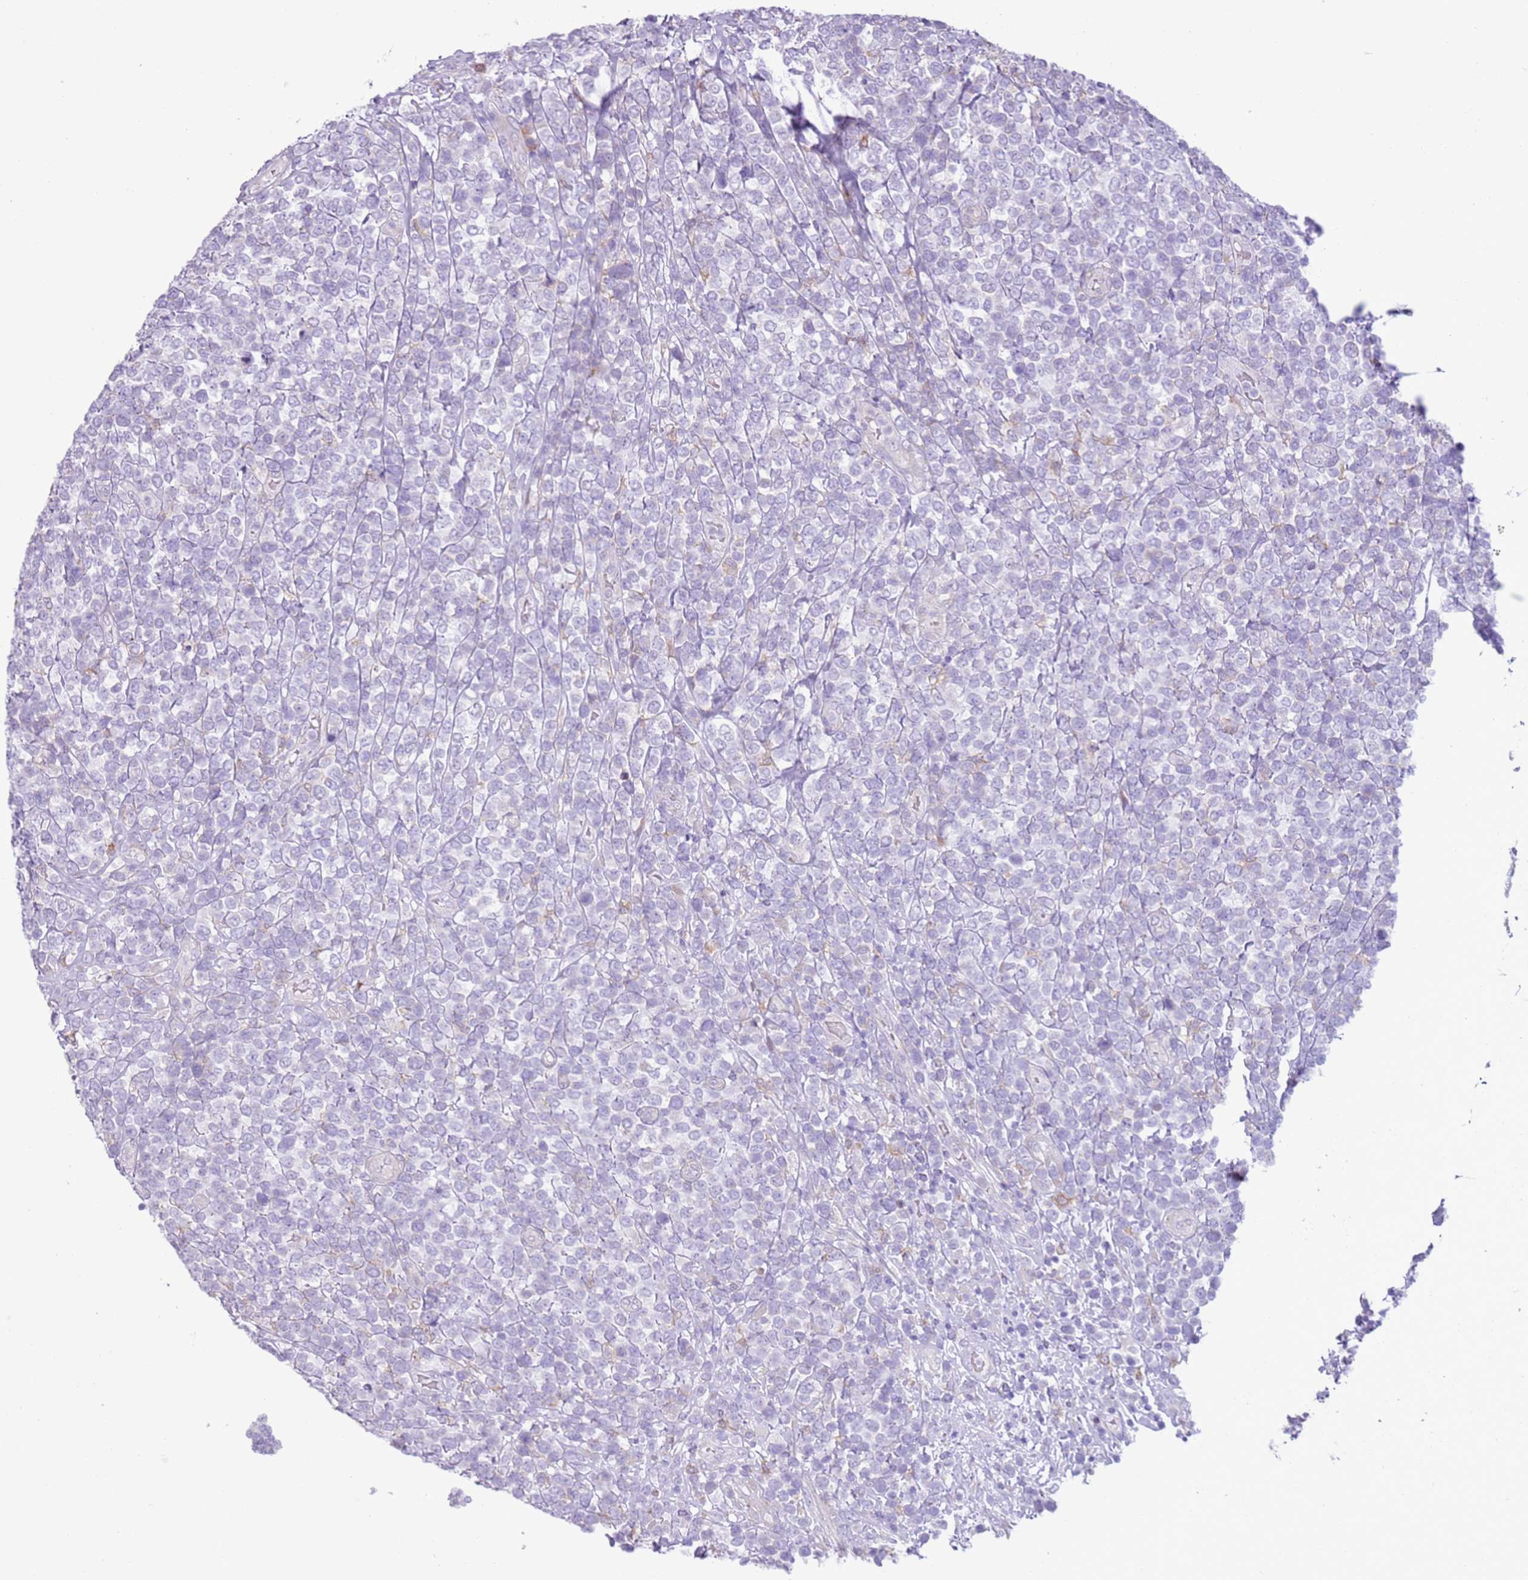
{"staining": {"intensity": "negative", "quantity": "none", "location": "none"}, "tissue": "lymphoma", "cell_type": "Tumor cells", "image_type": "cancer", "snomed": [{"axis": "morphology", "description": "Malignant lymphoma, non-Hodgkin's type, High grade"}, {"axis": "topography", "description": "Soft tissue"}], "caption": "This is an immunohistochemistry (IHC) image of human lymphoma. There is no positivity in tumor cells.", "gene": "OAF", "patient": {"sex": "female", "age": 56}}